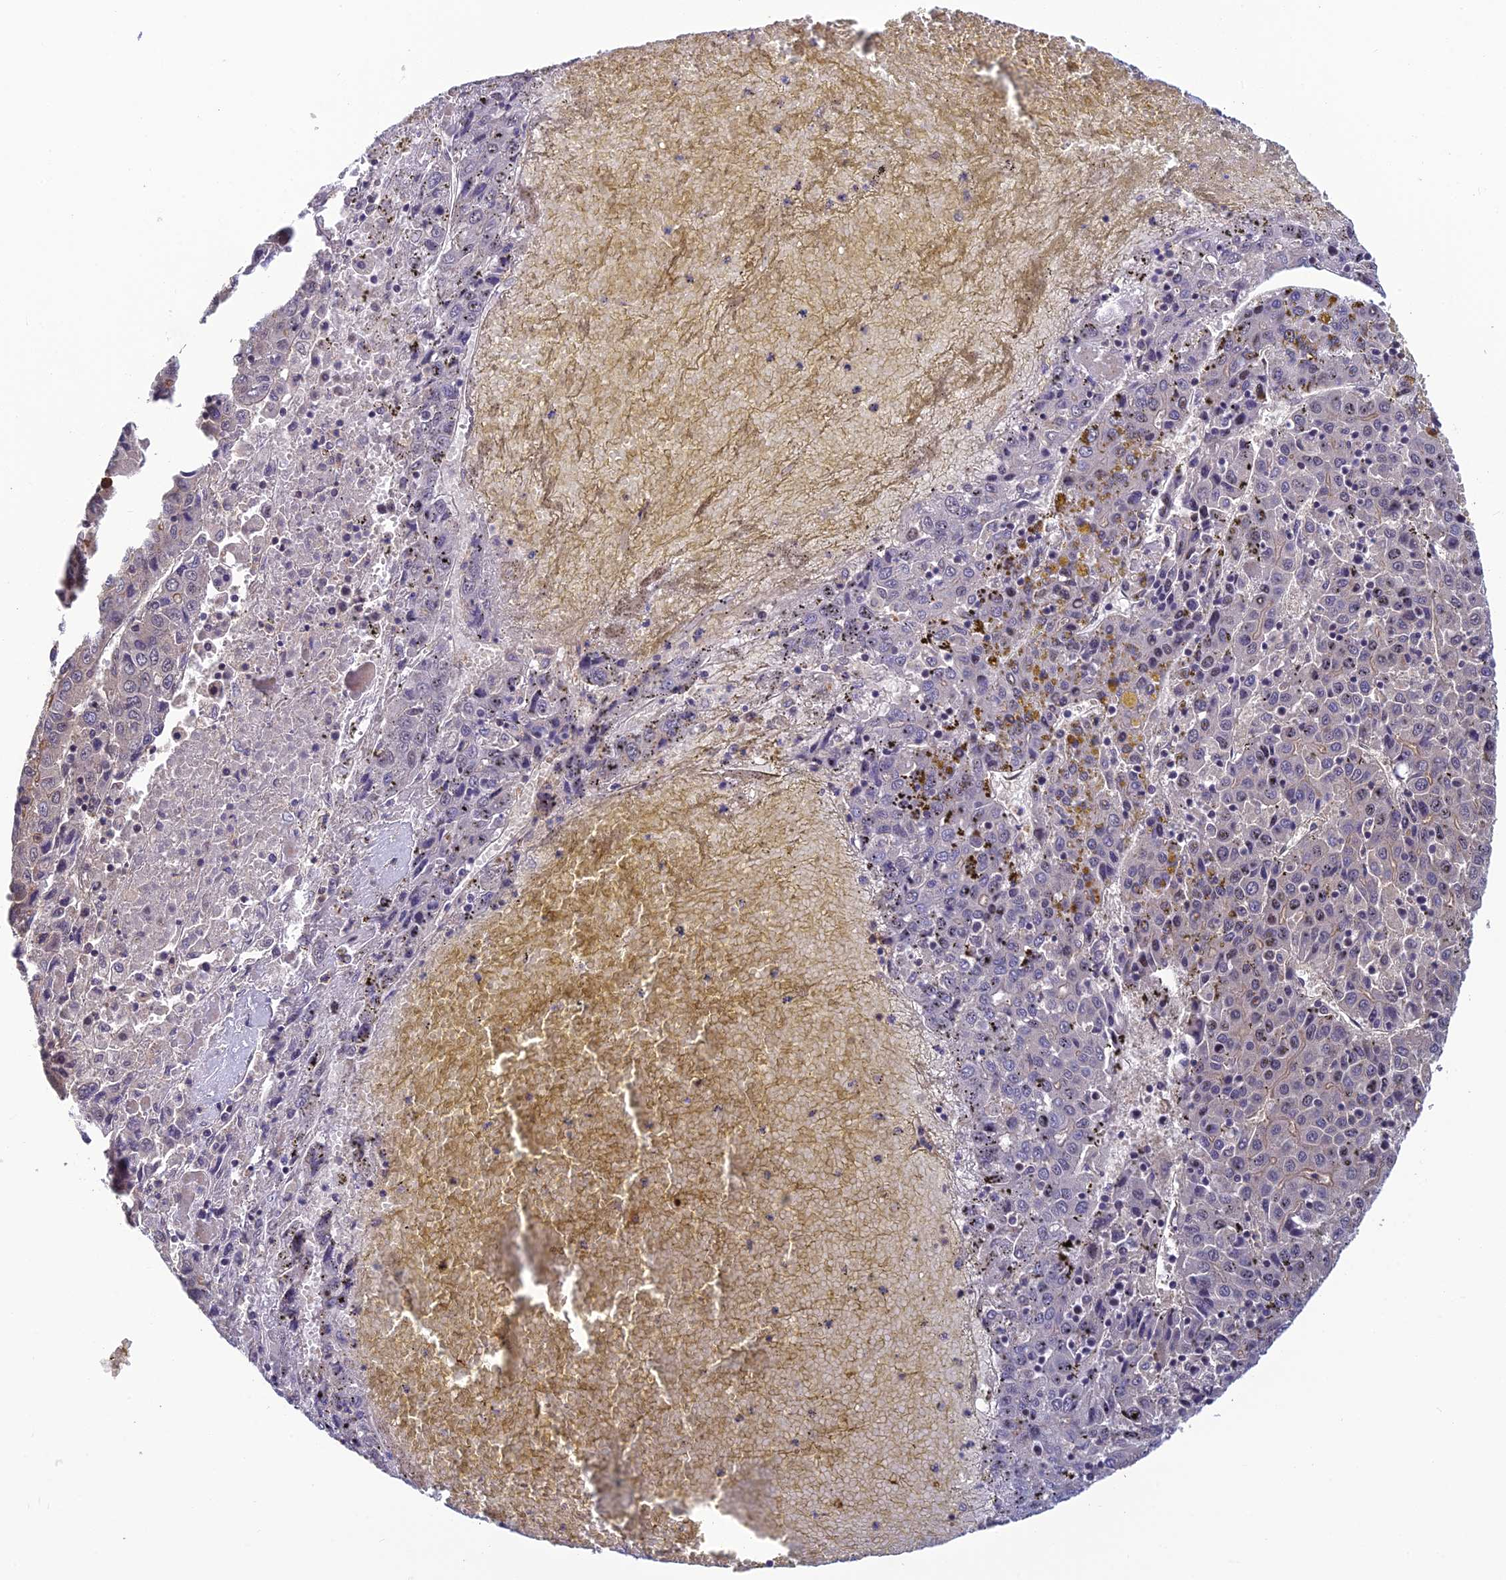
{"staining": {"intensity": "negative", "quantity": "none", "location": "none"}, "tissue": "liver cancer", "cell_type": "Tumor cells", "image_type": "cancer", "snomed": [{"axis": "morphology", "description": "Carcinoma, Hepatocellular, NOS"}, {"axis": "topography", "description": "Liver"}], "caption": "An immunohistochemistry photomicrograph of hepatocellular carcinoma (liver) is shown. There is no staining in tumor cells of hepatocellular carcinoma (liver).", "gene": "PIKFYVE", "patient": {"sex": "female", "age": 53}}